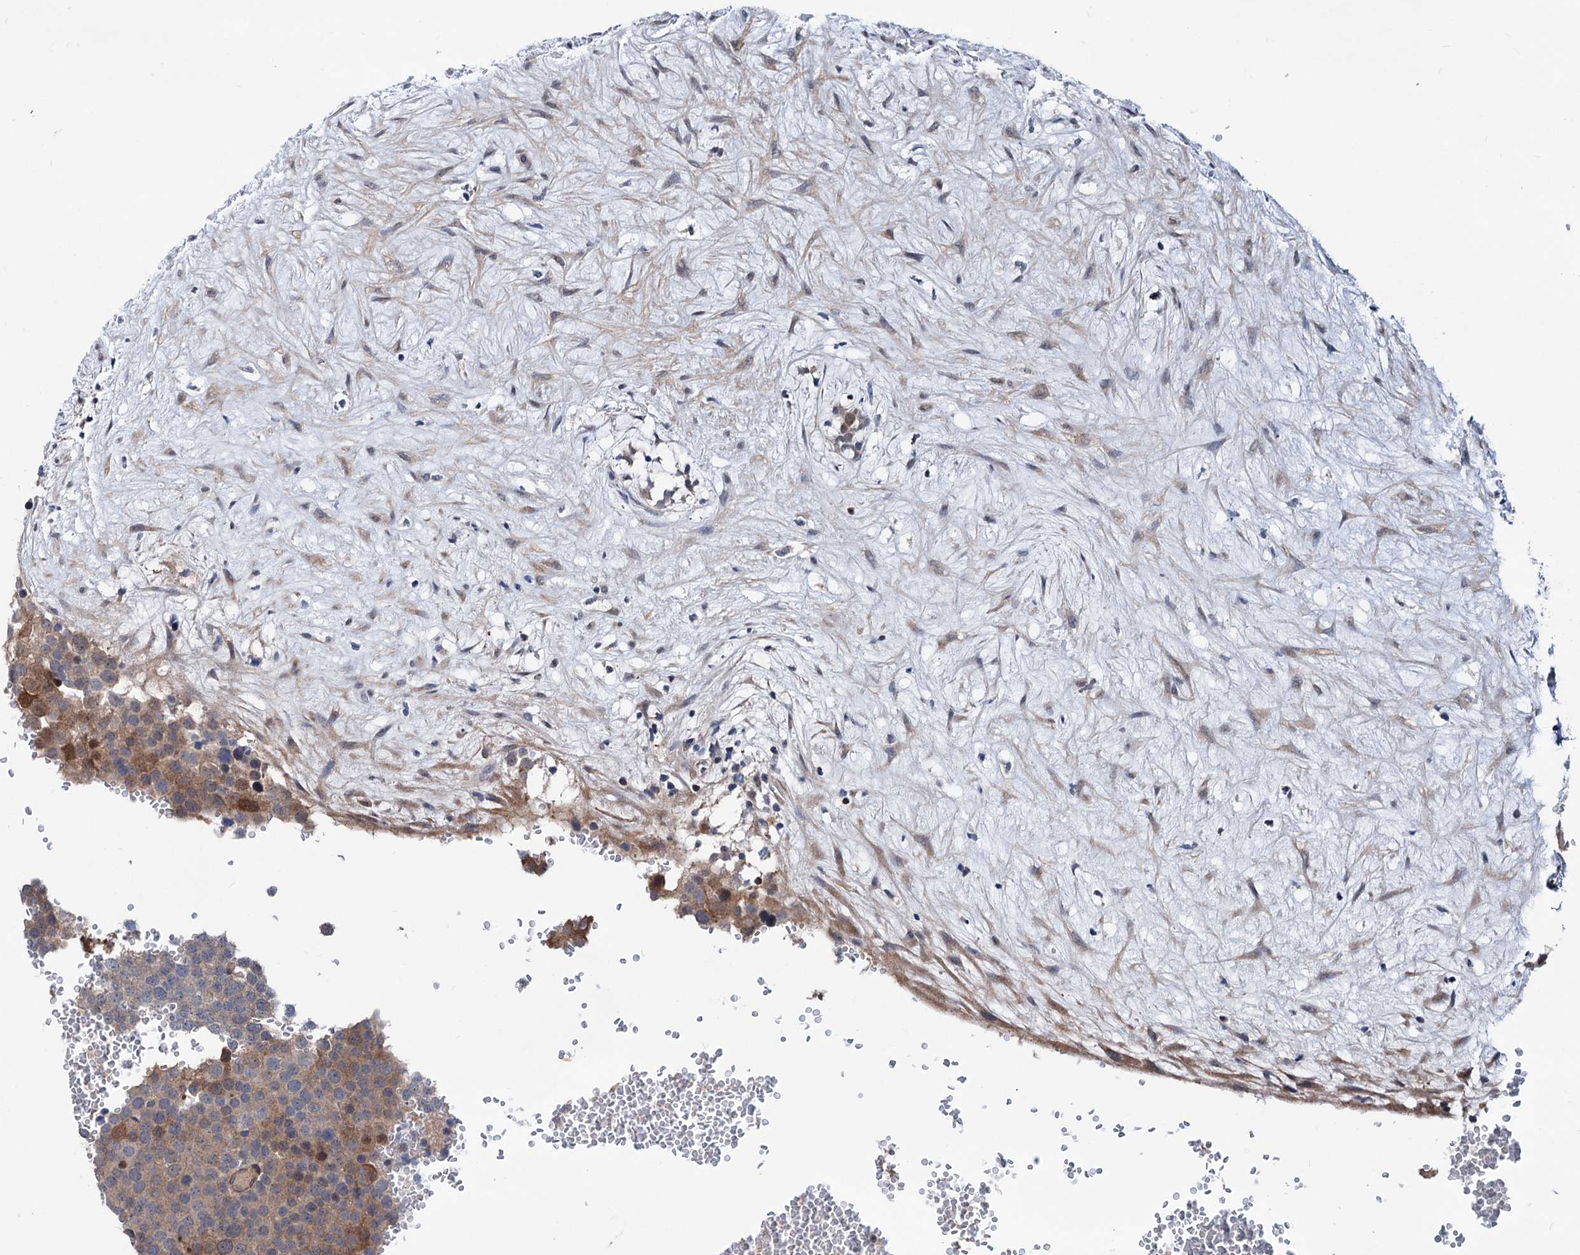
{"staining": {"intensity": "moderate", "quantity": "25%-75%", "location": "cytoplasmic/membranous,nuclear"}, "tissue": "testis cancer", "cell_type": "Tumor cells", "image_type": "cancer", "snomed": [{"axis": "morphology", "description": "Seminoma, NOS"}, {"axis": "topography", "description": "Testis"}], "caption": "Brown immunohistochemical staining in testis cancer displays moderate cytoplasmic/membranous and nuclear staining in about 25%-75% of tumor cells.", "gene": "GLO1", "patient": {"sex": "male", "age": 71}}